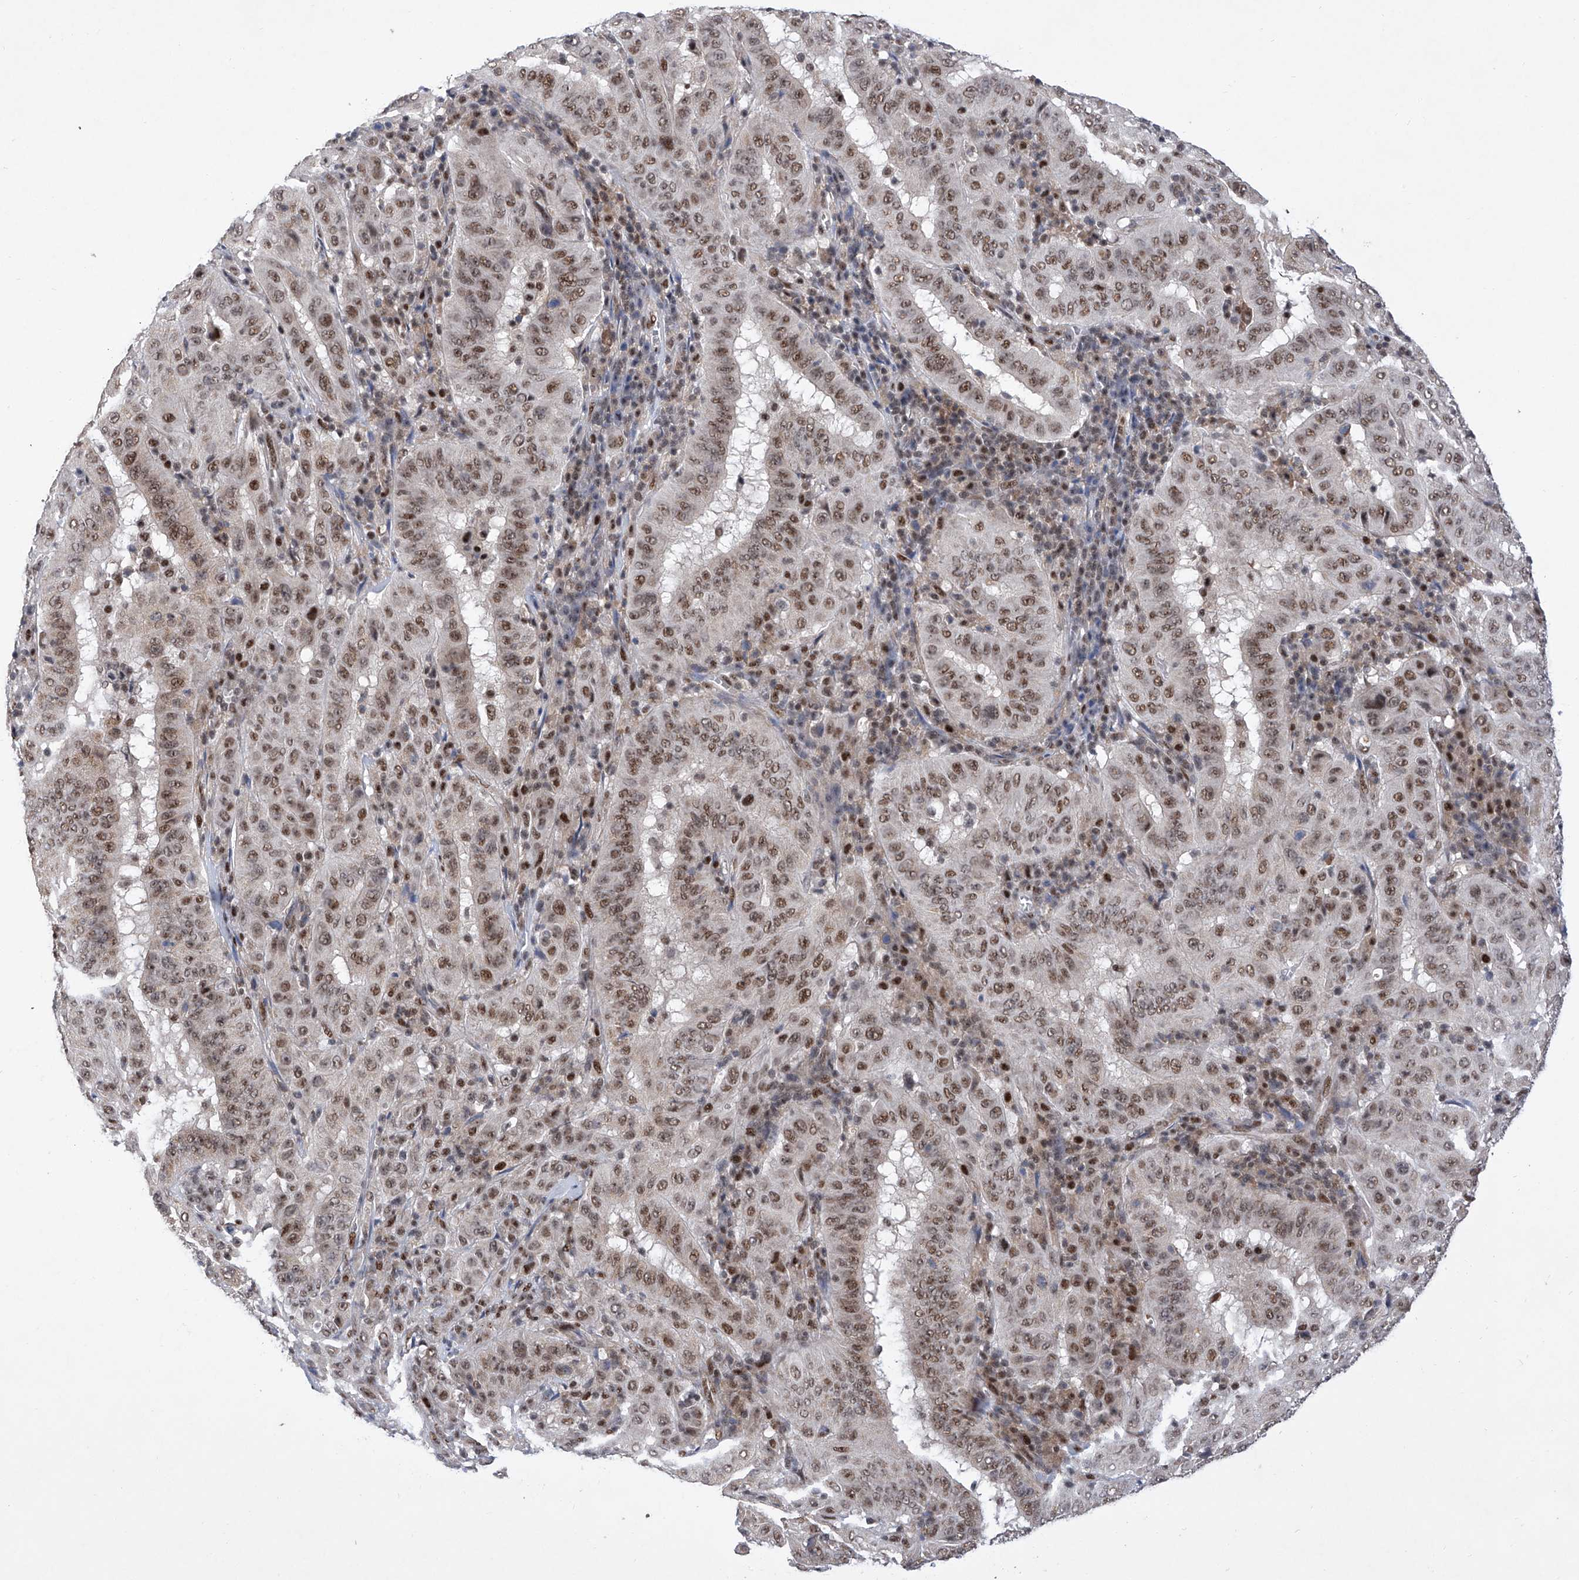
{"staining": {"intensity": "moderate", "quantity": ">75%", "location": "nuclear"}, "tissue": "pancreatic cancer", "cell_type": "Tumor cells", "image_type": "cancer", "snomed": [{"axis": "morphology", "description": "Adenocarcinoma, NOS"}, {"axis": "topography", "description": "Pancreas"}], "caption": "Human pancreatic cancer stained for a protein (brown) displays moderate nuclear positive positivity in about >75% of tumor cells.", "gene": "RAD54L", "patient": {"sex": "male", "age": 63}}